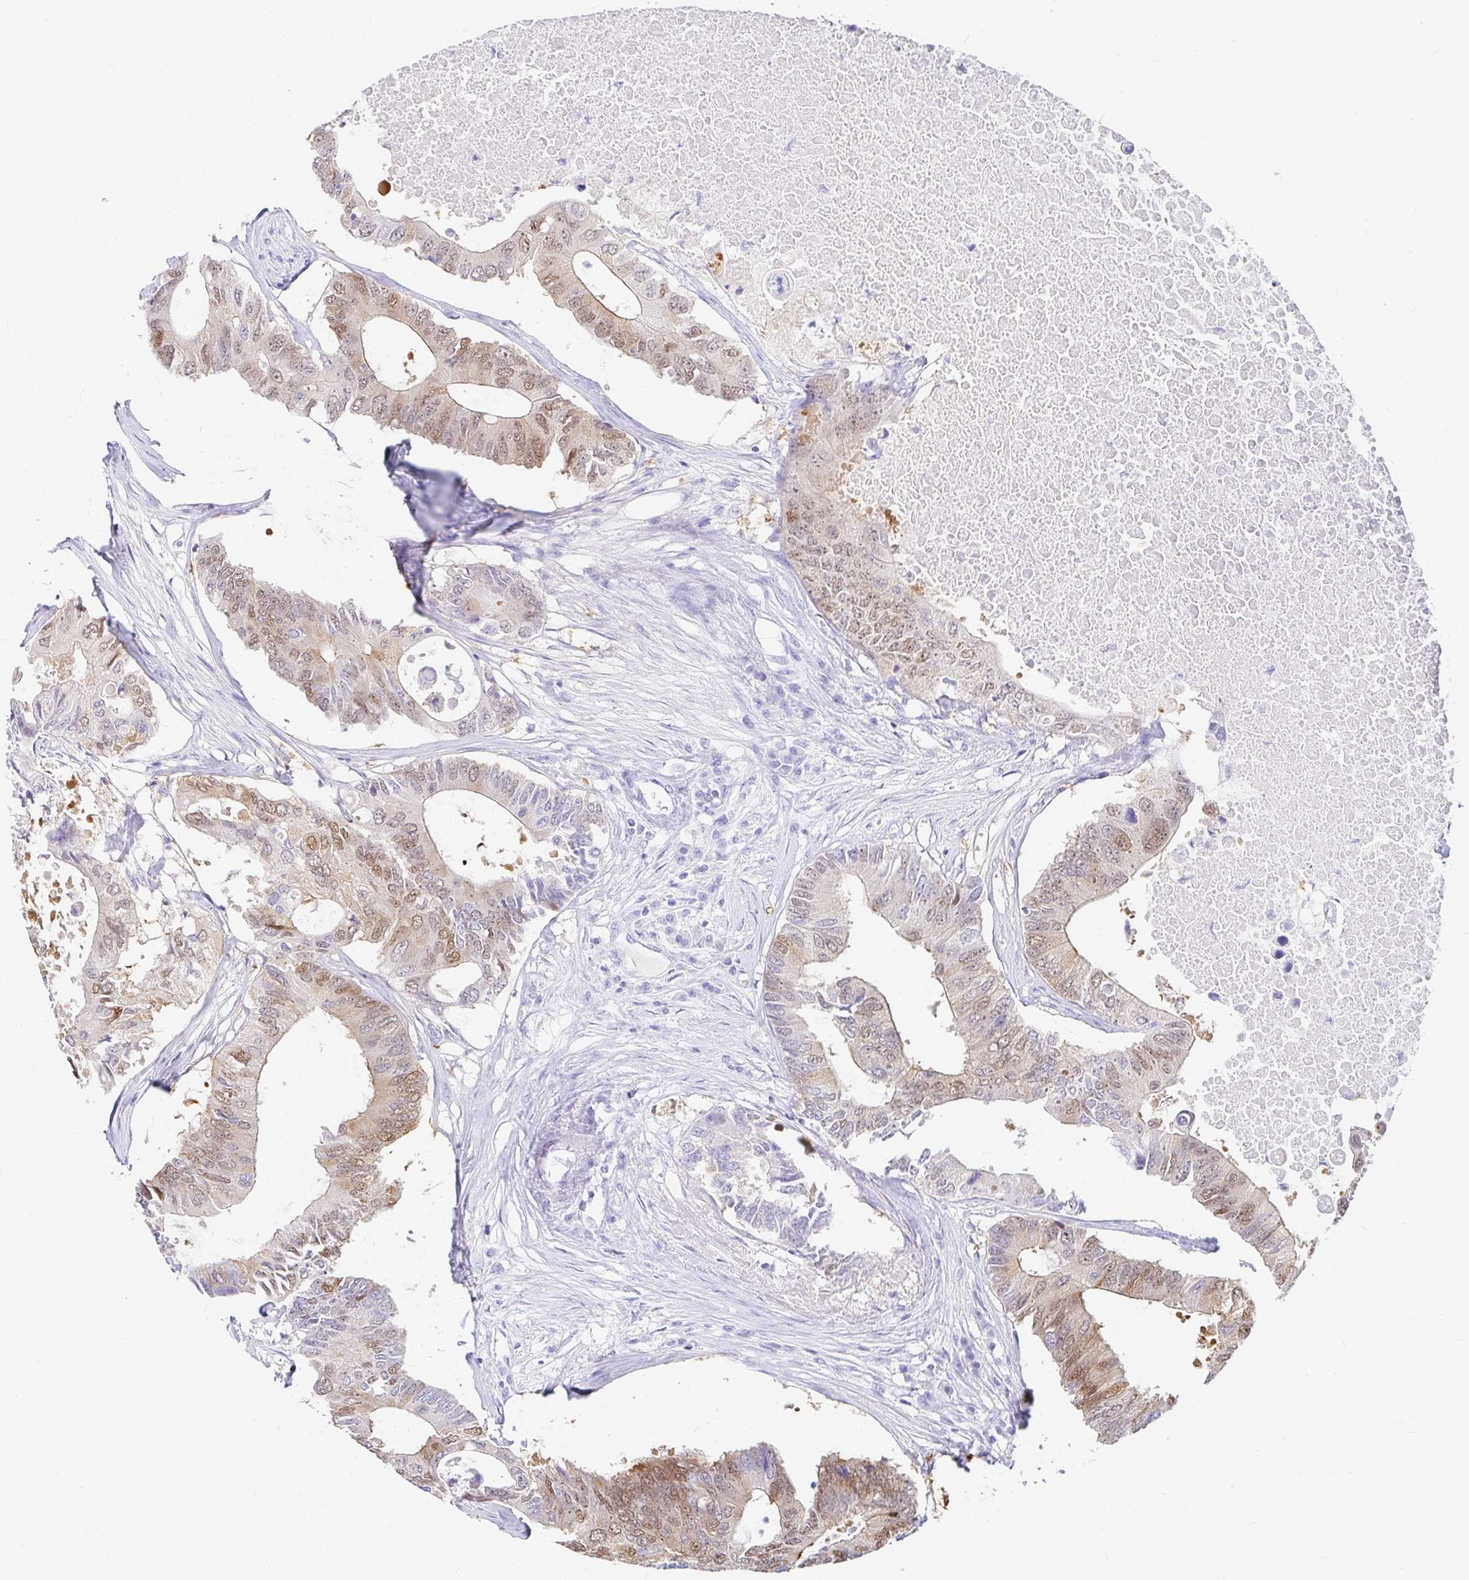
{"staining": {"intensity": "weak", "quantity": "25%-75%", "location": "cytoplasmic/membranous,nuclear"}, "tissue": "colorectal cancer", "cell_type": "Tumor cells", "image_type": "cancer", "snomed": [{"axis": "morphology", "description": "Adenocarcinoma, NOS"}, {"axis": "topography", "description": "Colon"}], "caption": "A high-resolution micrograph shows immunohistochemistry (IHC) staining of adenocarcinoma (colorectal), which exhibits weak cytoplasmic/membranous and nuclear expression in about 25%-75% of tumor cells. Immunohistochemistry stains the protein in brown and the nuclei are stained blue.", "gene": "PPP1R1B", "patient": {"sex": "male", "age": 71}}